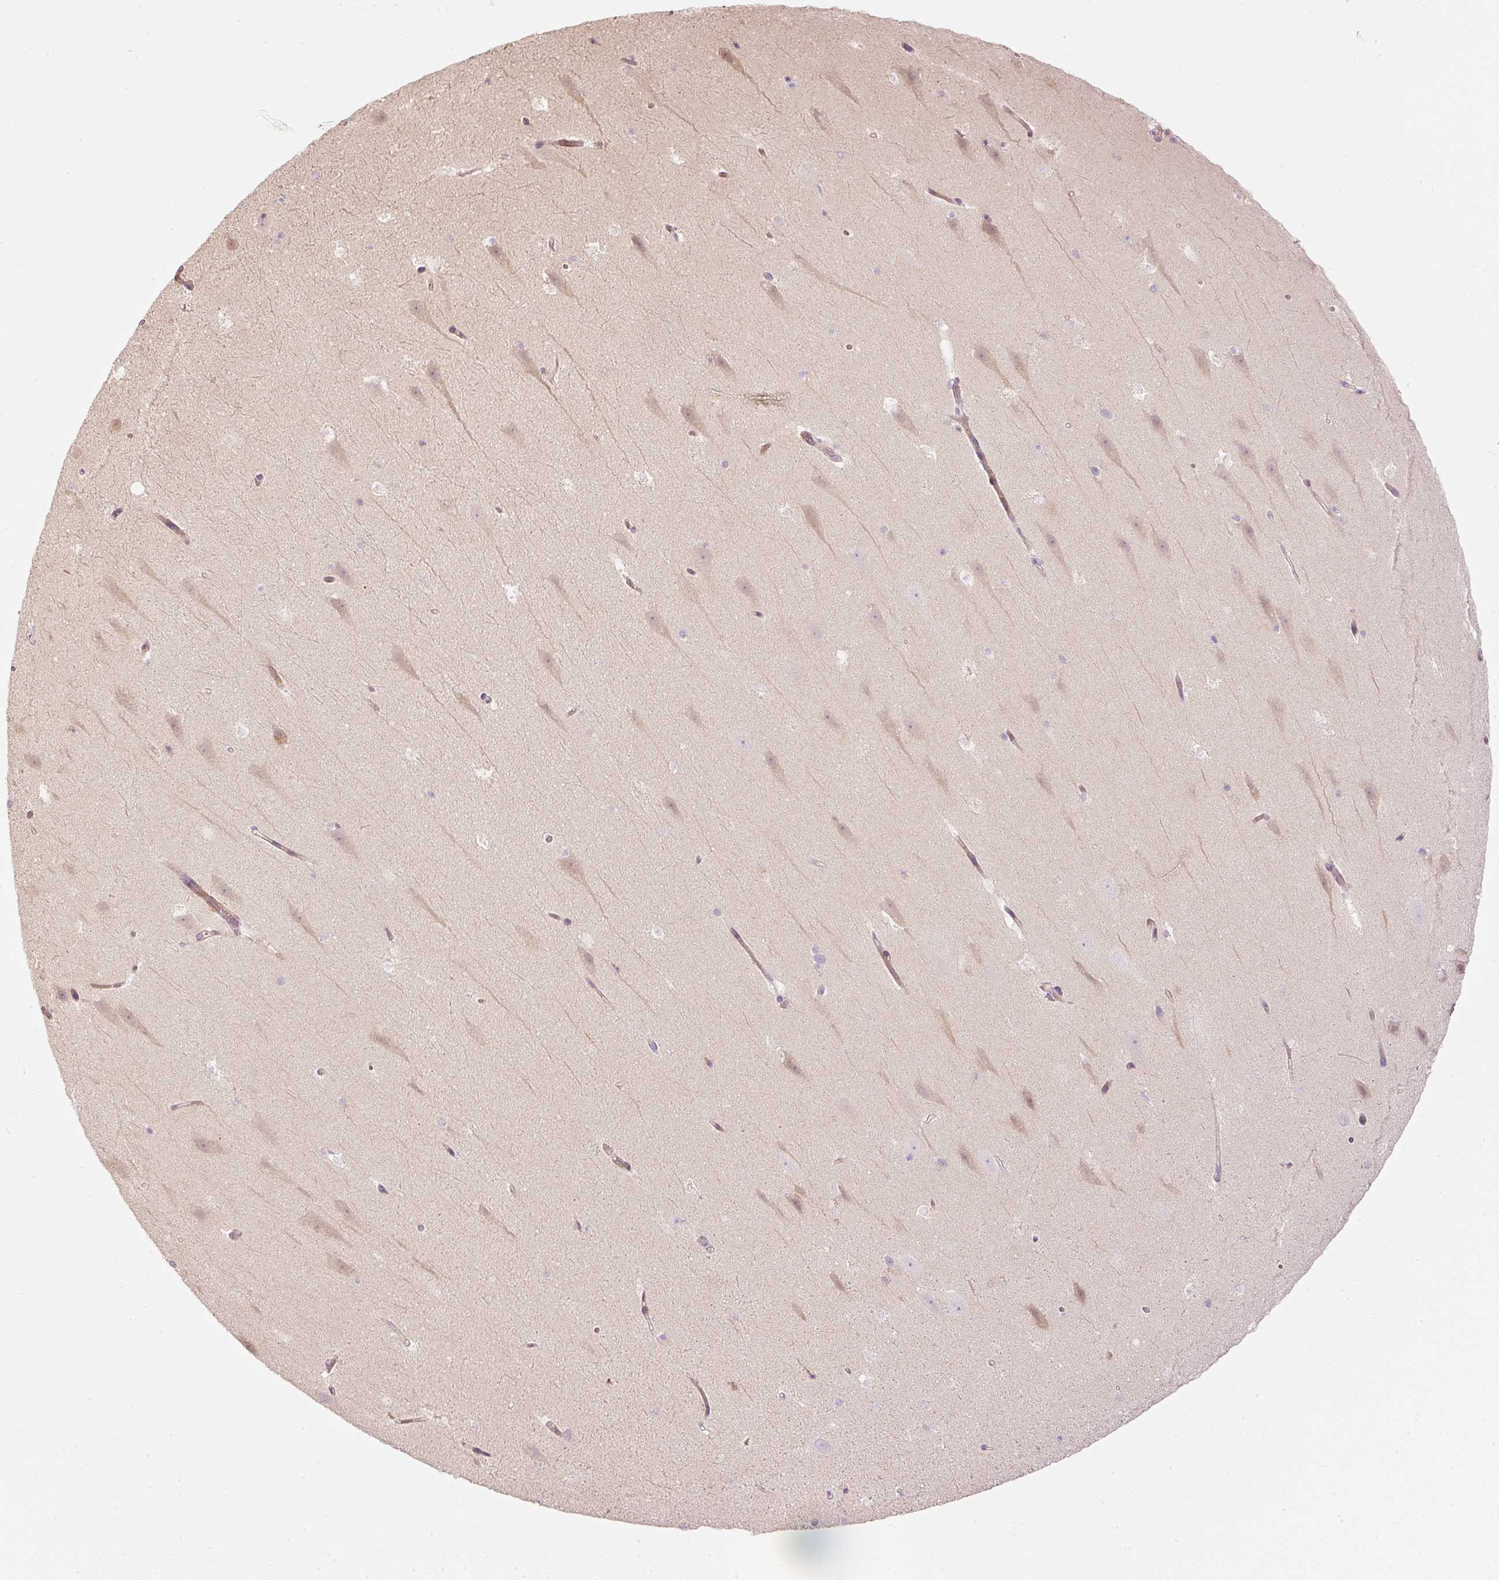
{"staining": {"intensity": "negative", "quantity": "none", "location": "none"}, "tissue": "hippocampus", "cell_type": "Glial cells", "image_type": "normal", "snomed": [{"axis": "morphology", "description": "Normal tissue, NOS"}, {"axis": "topography", "description": "Hippocampus"}], "caption": "Immunohistochemistry (IHC) of normal human hippocampus shows no staining in glial cells. (Stains: DAB IHC with hematoxylin counter stain, Microscopy: brightfield microscopy at high magnification).", "gene": "SERPING1", "patient": {"sex": "male", "age": 37}}